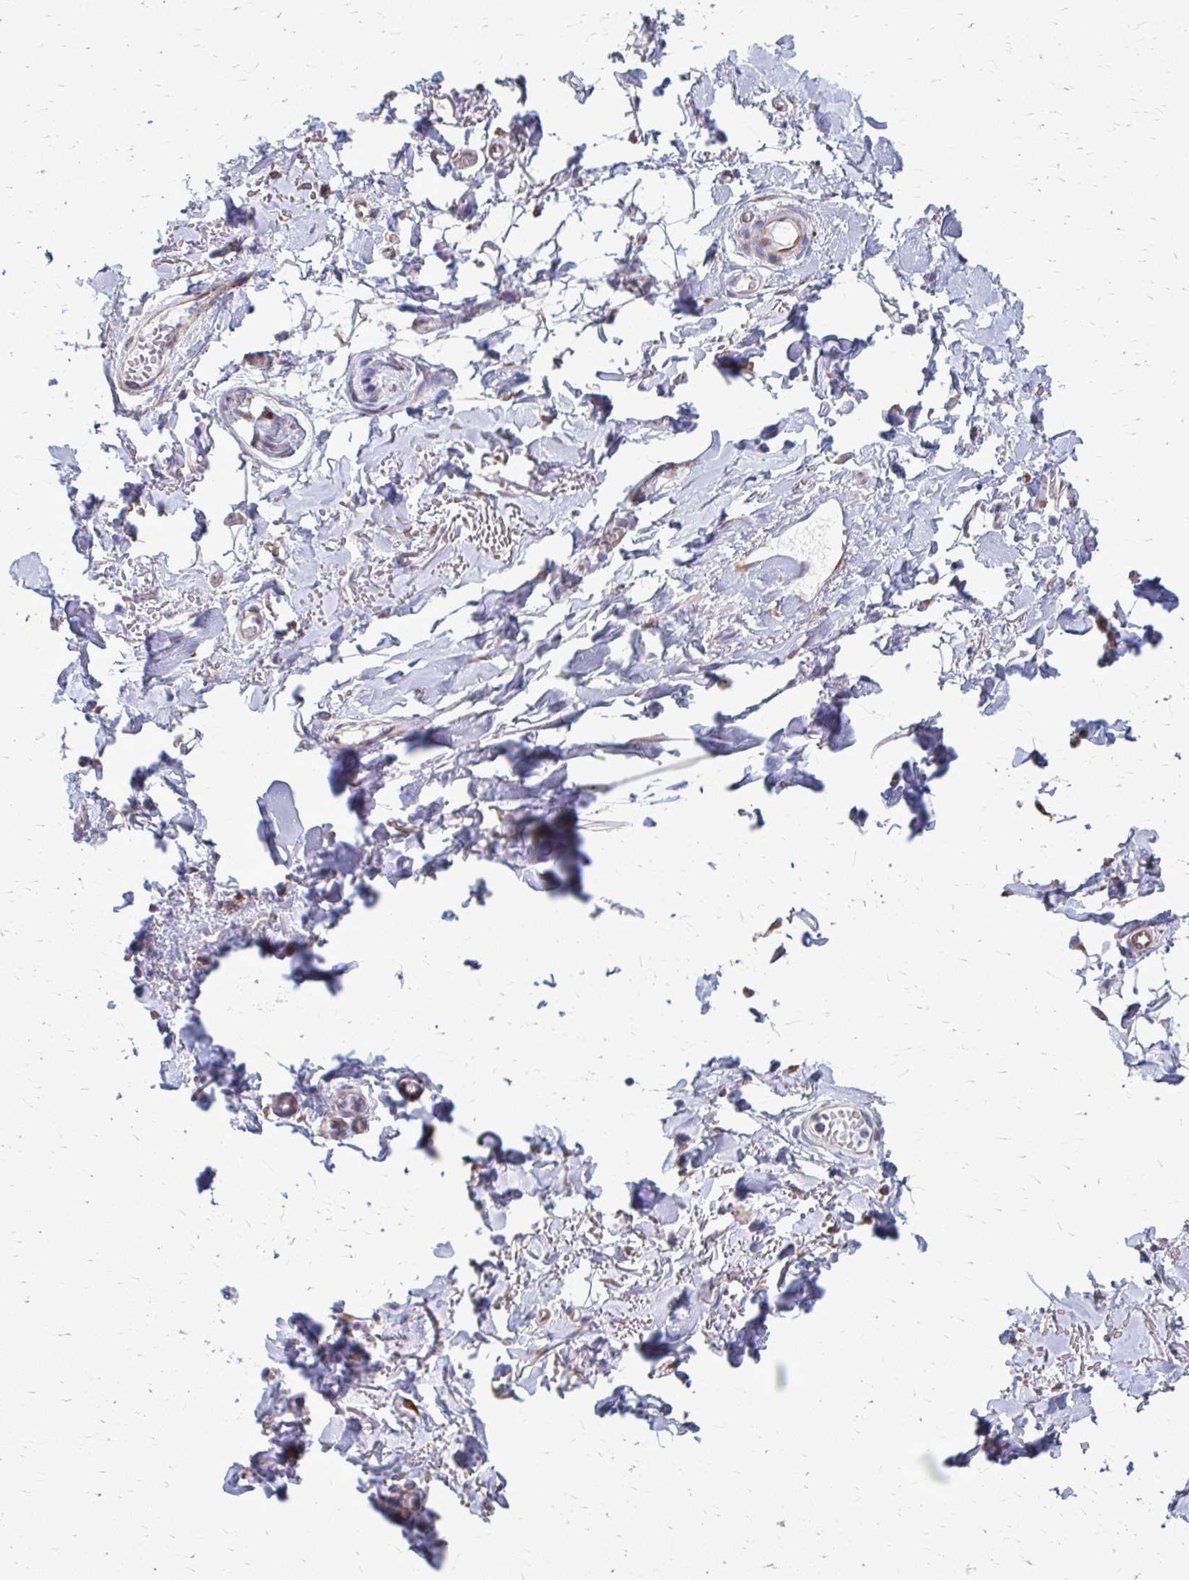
{"staining": {"intensity": "negative", "quantity": "none", "location": "none"}, "tissue": "adipose tissue", "cell_type": "Adipocytes", "image_type": "normal", "snomed": [{"axis": "morphology", "description": "Normal tissue, NOS"}, {"axis": "topography", "description": "Anal"}, {"axis": "topography", "description": "Peripheral nerve tissue"}], "caption": "Immunohistochemistry image of normal adipose tissue: human adipose tissue stained with DAB displays no significant protein positivity in adipocytes.", "gene": "DEPP1", "patient": {"sex": "male", "age": 78}}